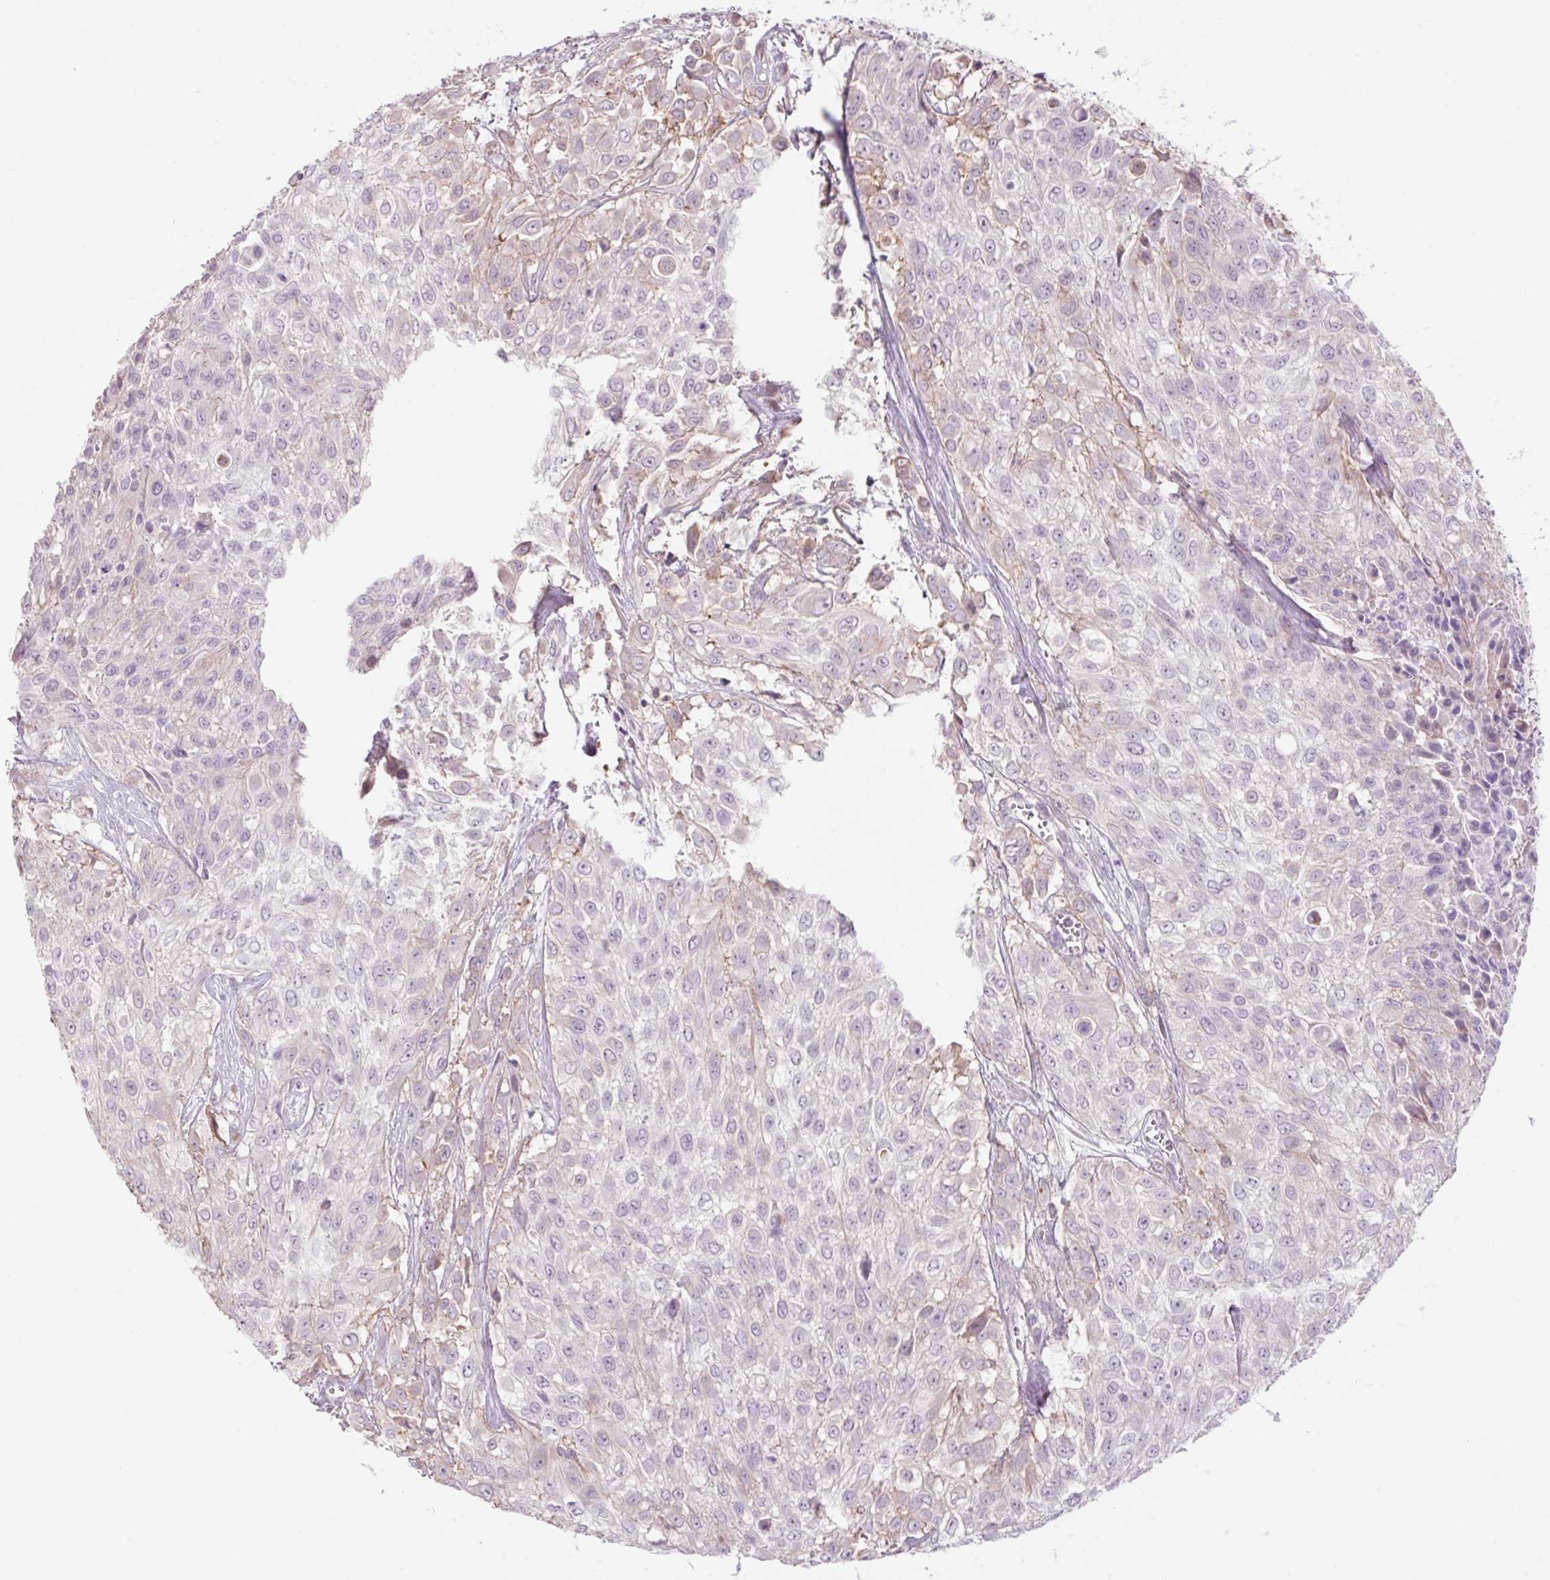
{"staining": {"intensity": "negative", "quantity": "none", "location": "none"}, "tissue": "urothelial cancer", "cell_type": "Tumor cells", "image_type": "cancer", "snomed": [{"axis": "morphology", "description": "Urothelial carcinoma, High grade"}, {"axis": "topography", "description": "Urinary bladder"}], "caption": "The image demonstrates no significant staining in tumor cells of urothelial cancer. Nuclei are stained in blue.", "gene": "GRID2", "patient": {"sex": "male", "age": 57}}